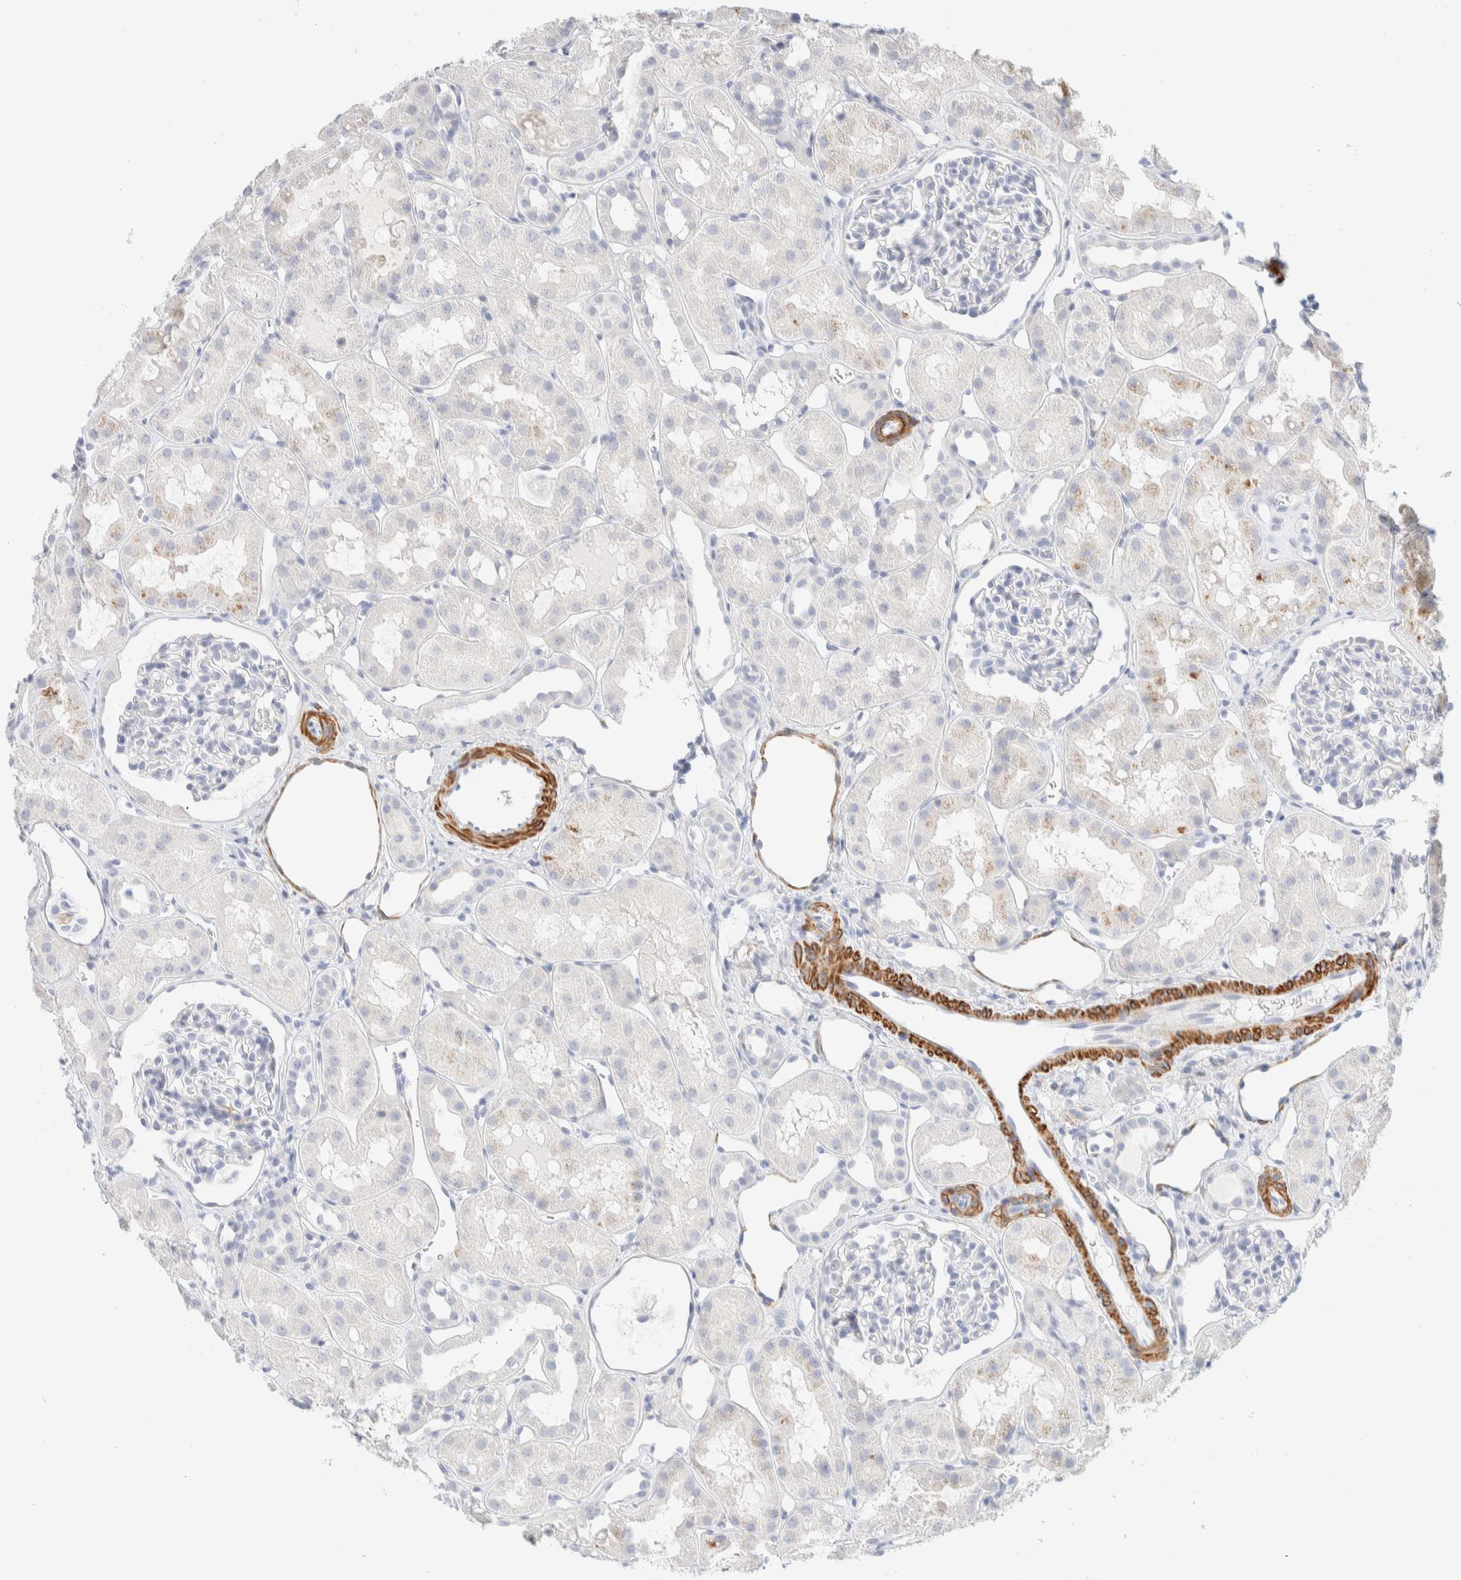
{"staining": {"intensity": "negative", "quantity": "none", "location": "none"}, "tissue": "kidney", "cell_type": "Cells in glomeruli", "image_type": "normal", "snomed": [{"axis": "morphology", "description": "Normal tissue, NOS"}, {"axis": "topography", "description": "Kidney"}], "caption": "The image displays no staining of cells in glomeruli in benign kidney. (DAB (3,3'-diaminobenzidine) IHC, high magnification).", "gene": "AFMID", "patient": {"sex": "male", "age": 16}}